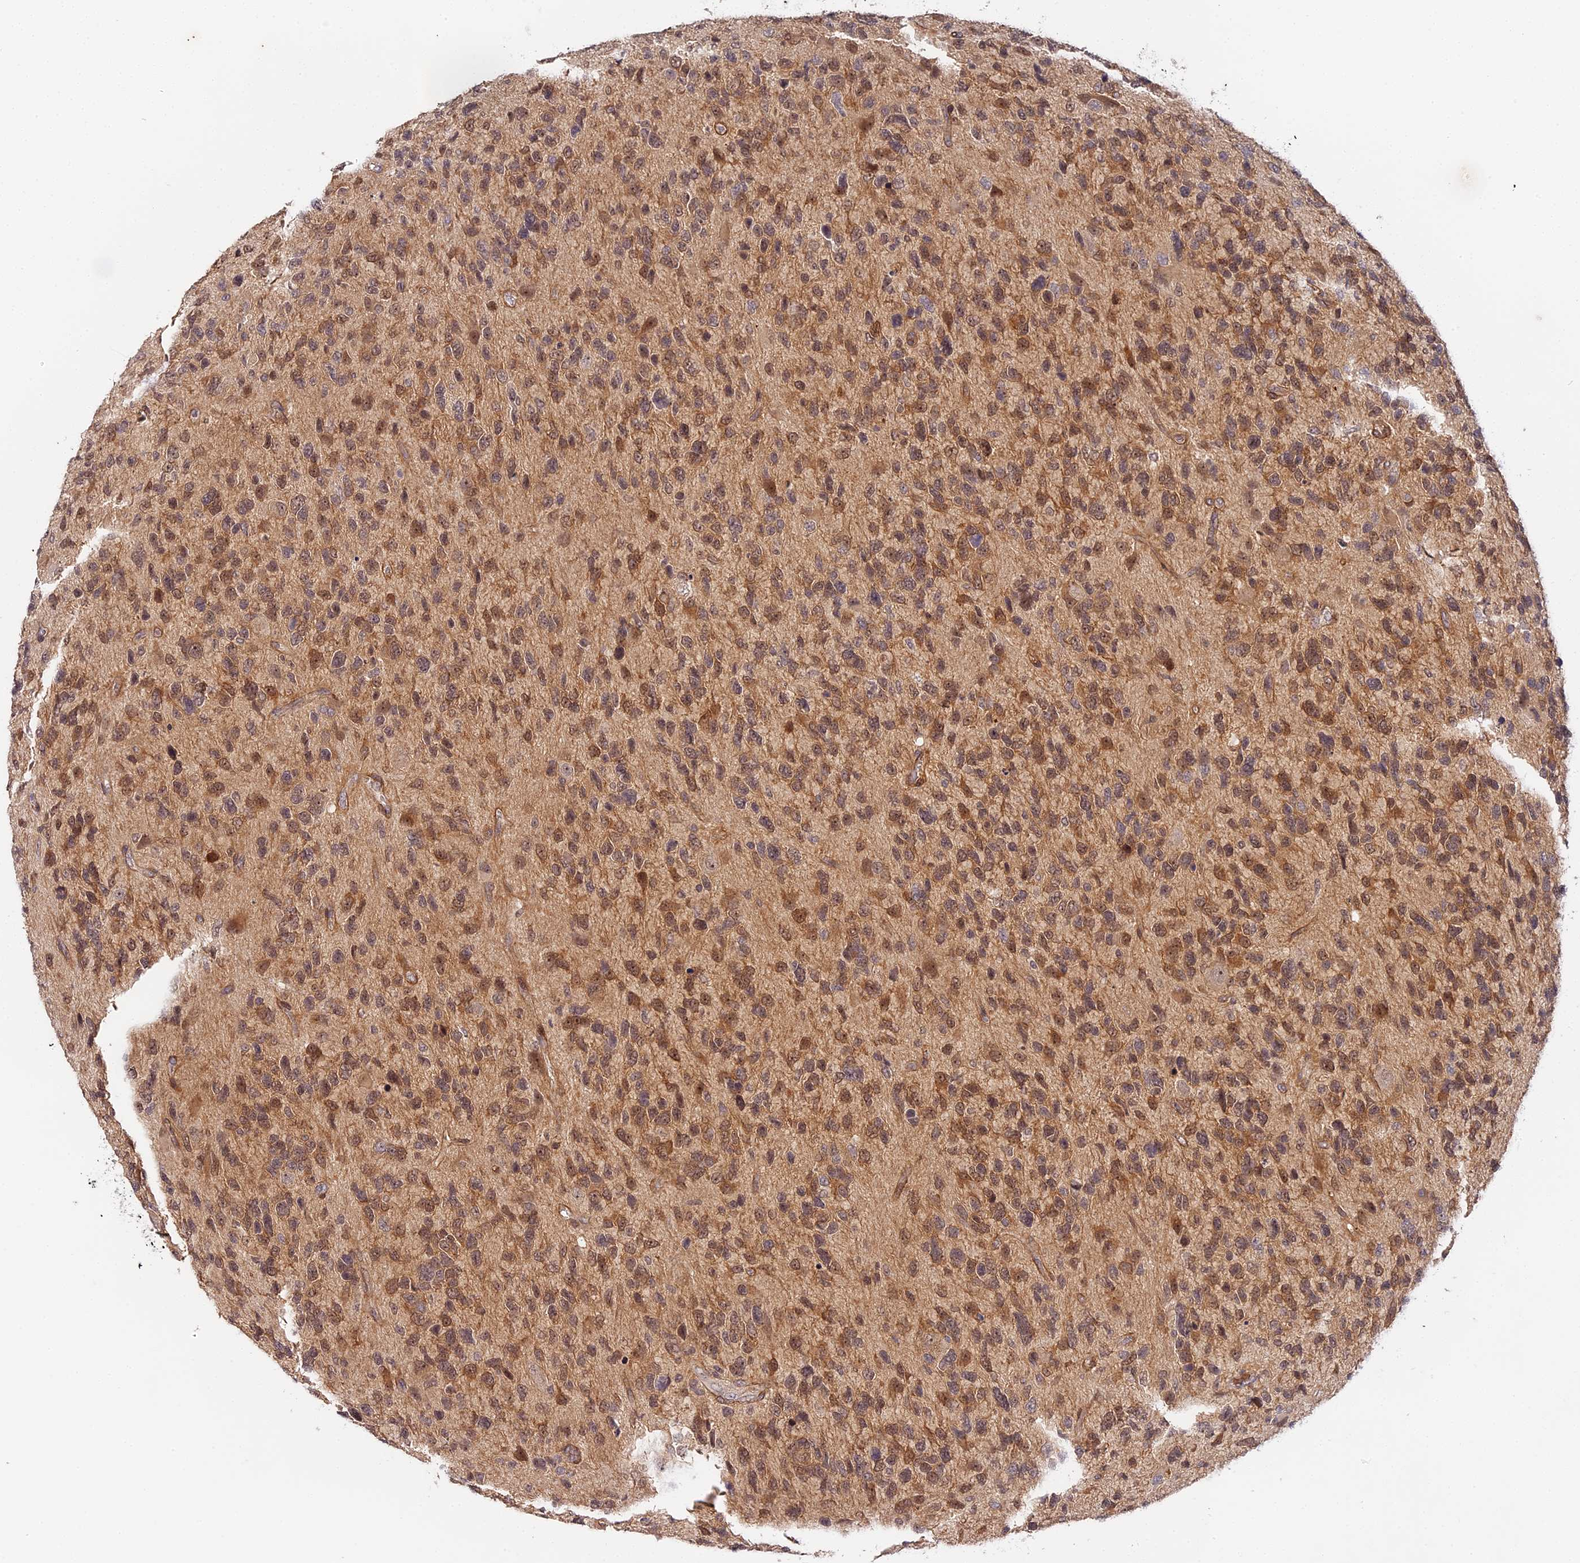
{"staining": {"intensity": "weak", "quantity": "25%-75%", "location": "nuclear"}, "tissue": "glioma", "cell_type": "Tumor cells", "image_type": "cancer", "snomed": [{"axis": "morphology", "description": "Glioma, malignant, High grade"}, {"axis": "topography", "description": "Brain"}], "caption": "The micrograph reveals a brown stain indicating the presence of a protein in the nuclear of tumor cells in malignant glioma (high-grade).", "gene": "IMPACT", "patient": {"sex": "female", "age": 58}}